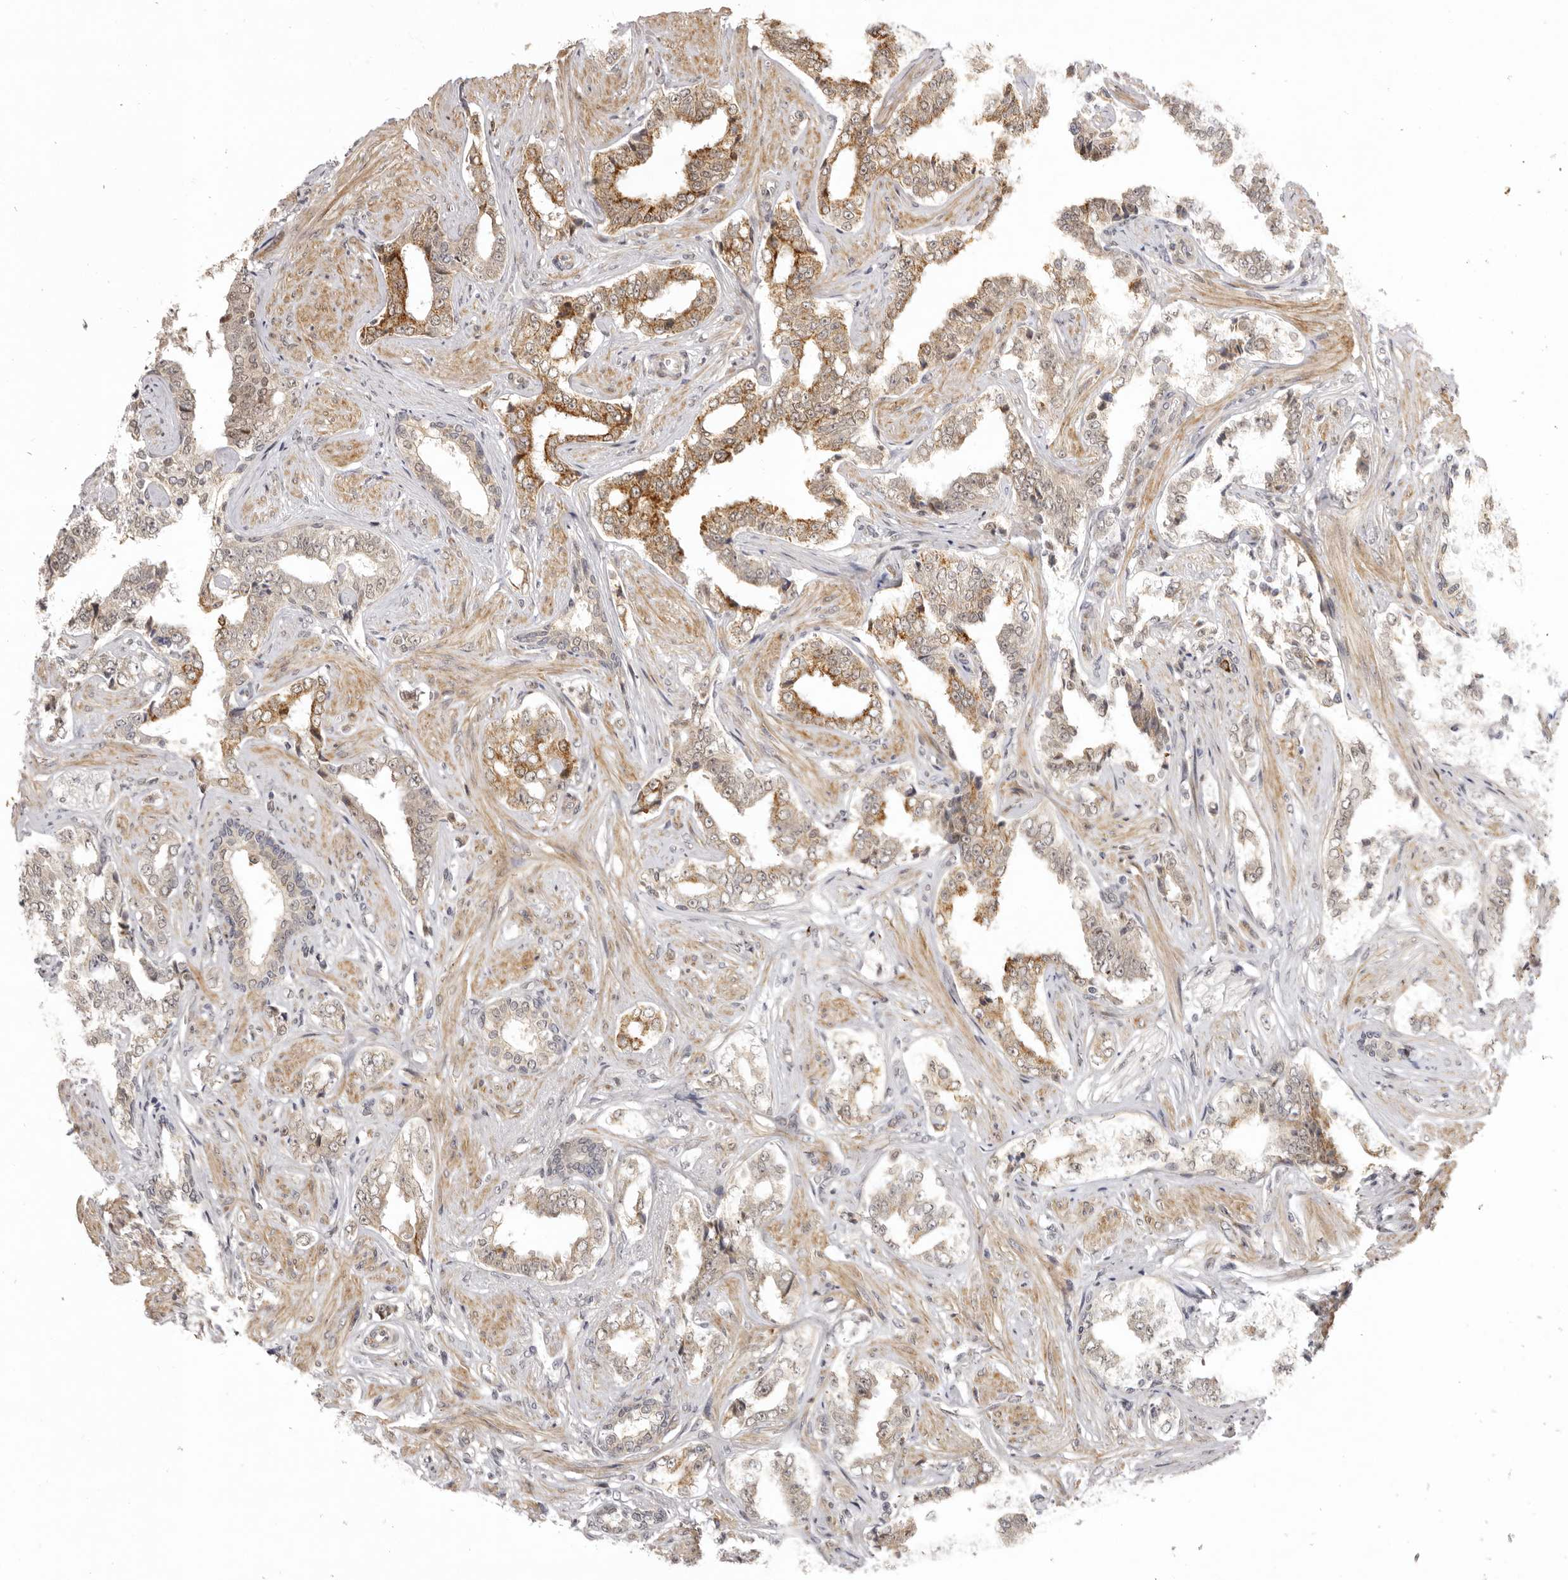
{"staining": {"intensity": "moderate", "quantity": "25%-75%", "location": "cytoplasmic/membranous"}, "tissue": "prostate cancer", "cell_type": "Tumor cells", "image_type": "cancer", "snomed": [{"axis": "morphology", "description": "Adenocarcinoma, High grade"}, {"axis": "topography", "description": "Prostate"}], "caption": "A brown stain highlights moderate cytoplasmic/membranous staining of a protein in prostate cancer tumor cells. Using DAB (3,3'-diaminobenzidine) (brown) and hematoxylin (blue) stains, captured at high magnification using brightfield microscopy.", "gene": "ZNF326", "patient": {"sex": "male", "age": 71}}